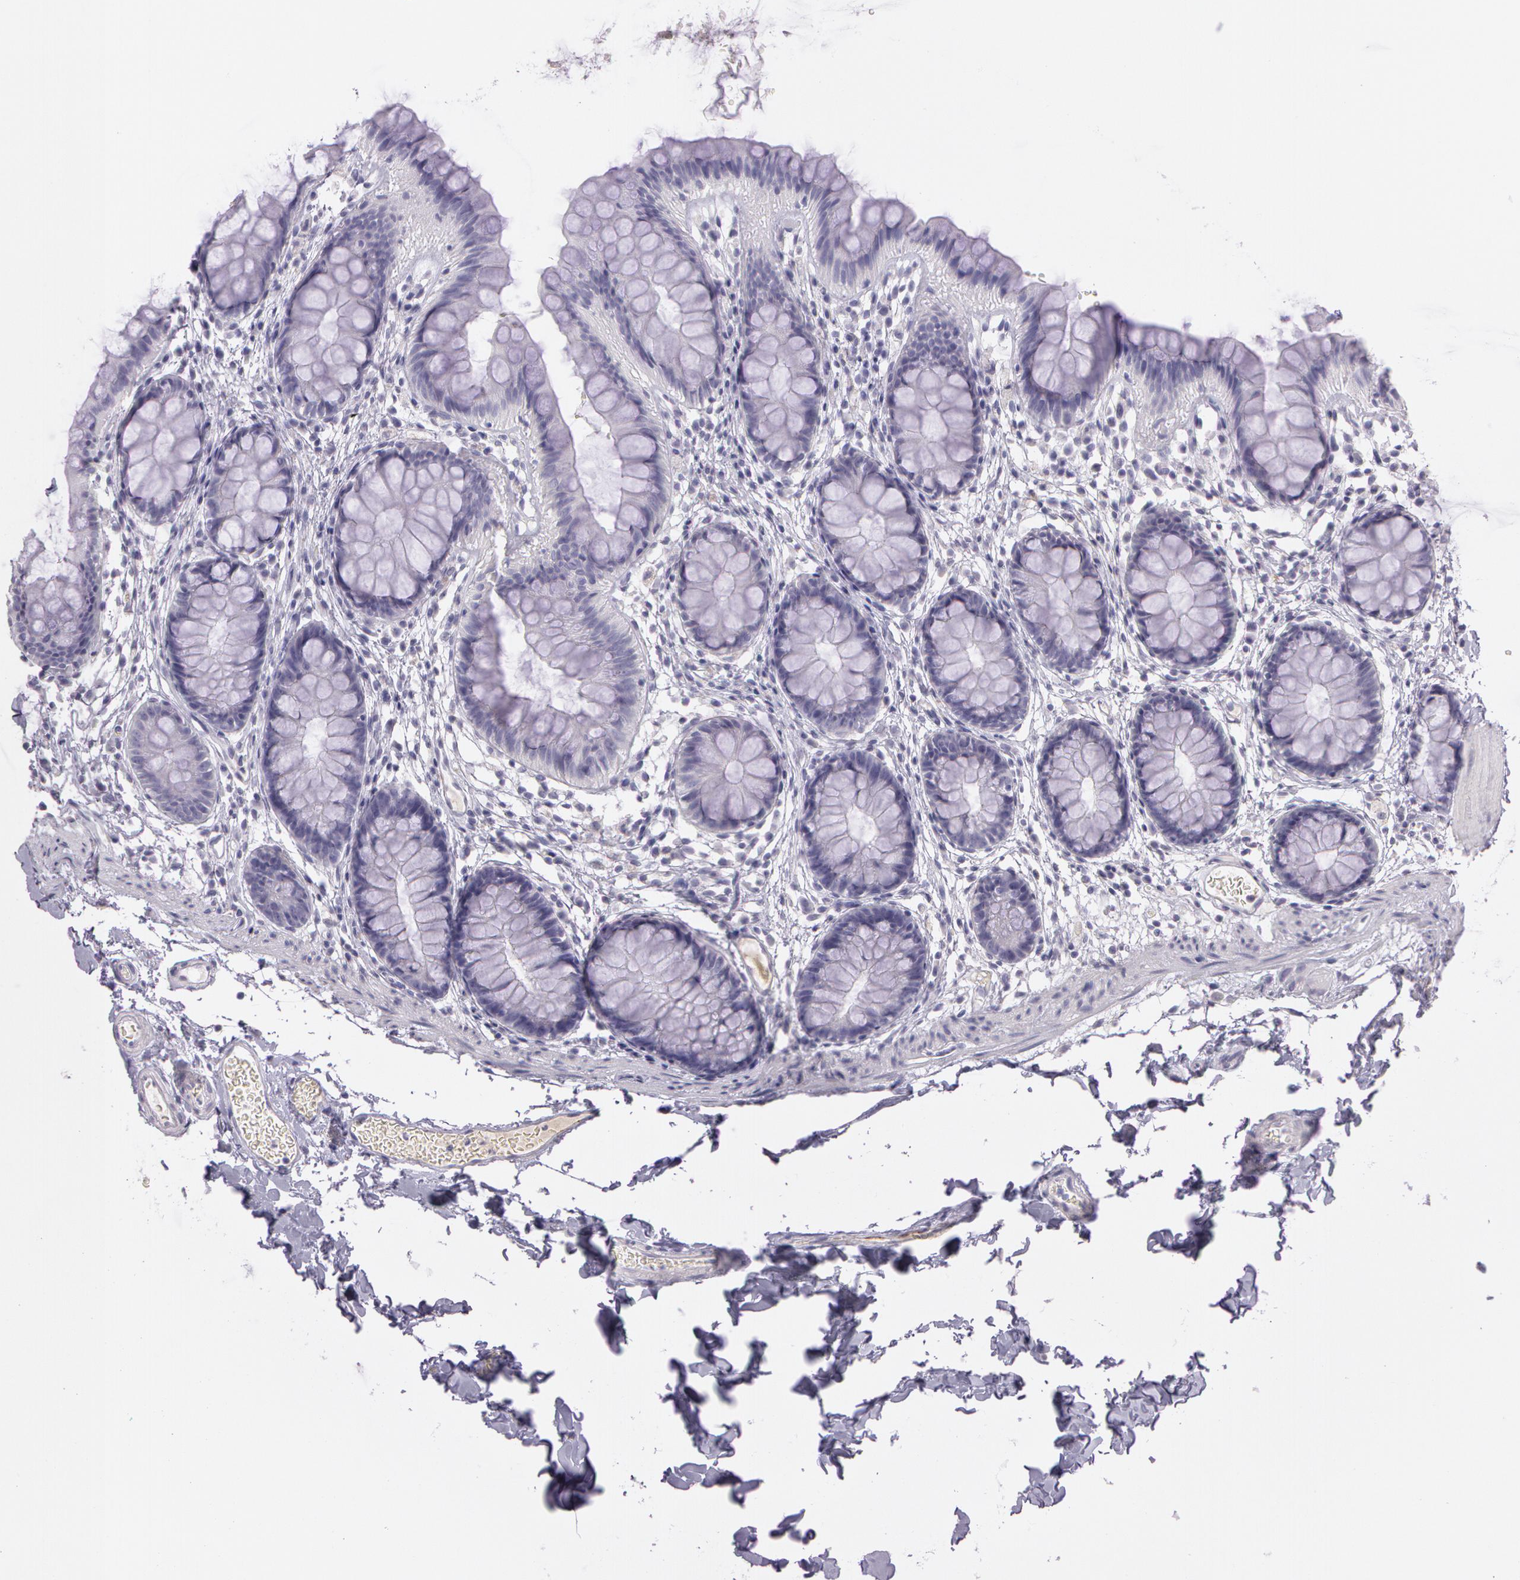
{"staining": {"intensity": "negative", "quantity": "none", "location": "none"}, "tissue": "colon", "cell_type": "Endothelial cells", "image_type": "normal", "snomed": [{"axis": "morphology", "description": "Normal tissue, NOS"}, {"axis": "topography", "description": "Smooth muscle"}, {"axis": "topography", "description": "Colon"}], "caption": "High magnification brightfield microscopy of normal colon stained with DAB (3,3'-diaminobenzidine) (brown) and counterstained with hematoxylin (blue): endothelial cells show no significant expression. (DAB (3,3'-diaminobenzidine) IHC with hematoxylin counter stain).", "gene": "OTC", "patient": {"sex": "male", "age": 67}}